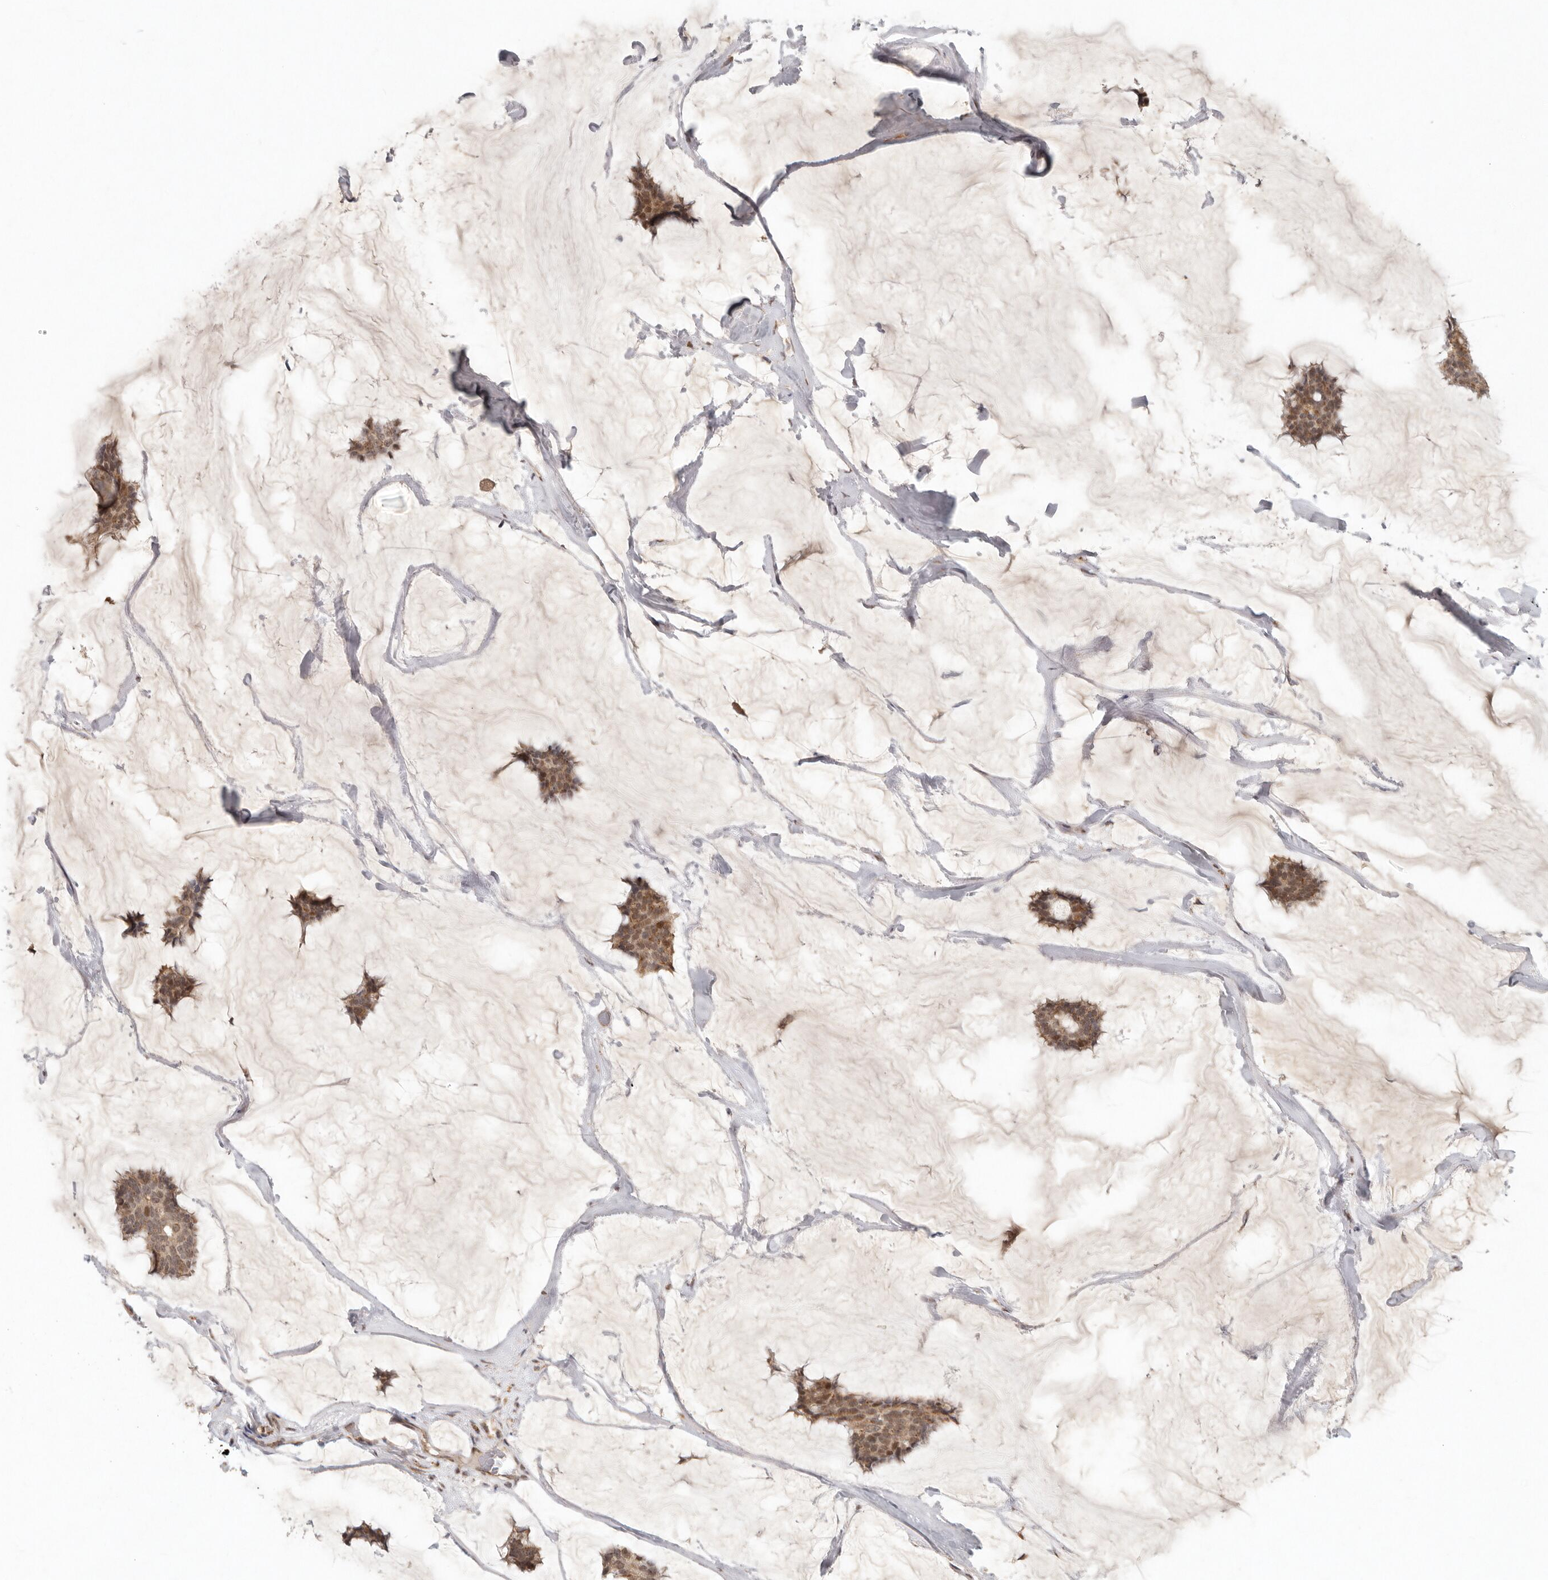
{"staining": {"intensity": "moderate", "quantity": ">75%", "location": "cytoplasmic/membranous,nuclear"}, "tissue": "breast cancer", "cell_type": "Tumor cells", "image_type": "cancer", "snomed": [{"axis": "morphology", "description": "Duct carcinoma"}, {"axis": "topography", "description": "Breast"}], "caption": "IHC staining of intraductal carcinoma (breast), which exhibits medium levels of moderate cytoplasmic/membranous and nuclear positivity in about >75% of tumor cells indicating moderate cytoplasmic/membranous and nuclear protein positivity. The staining was performed using DAB (brown) for protein detection and nuclei were counterstained in hematoxylin (blue).", "gene": "LRRC75A", "patient": {"sex": "female", "age": 93}}